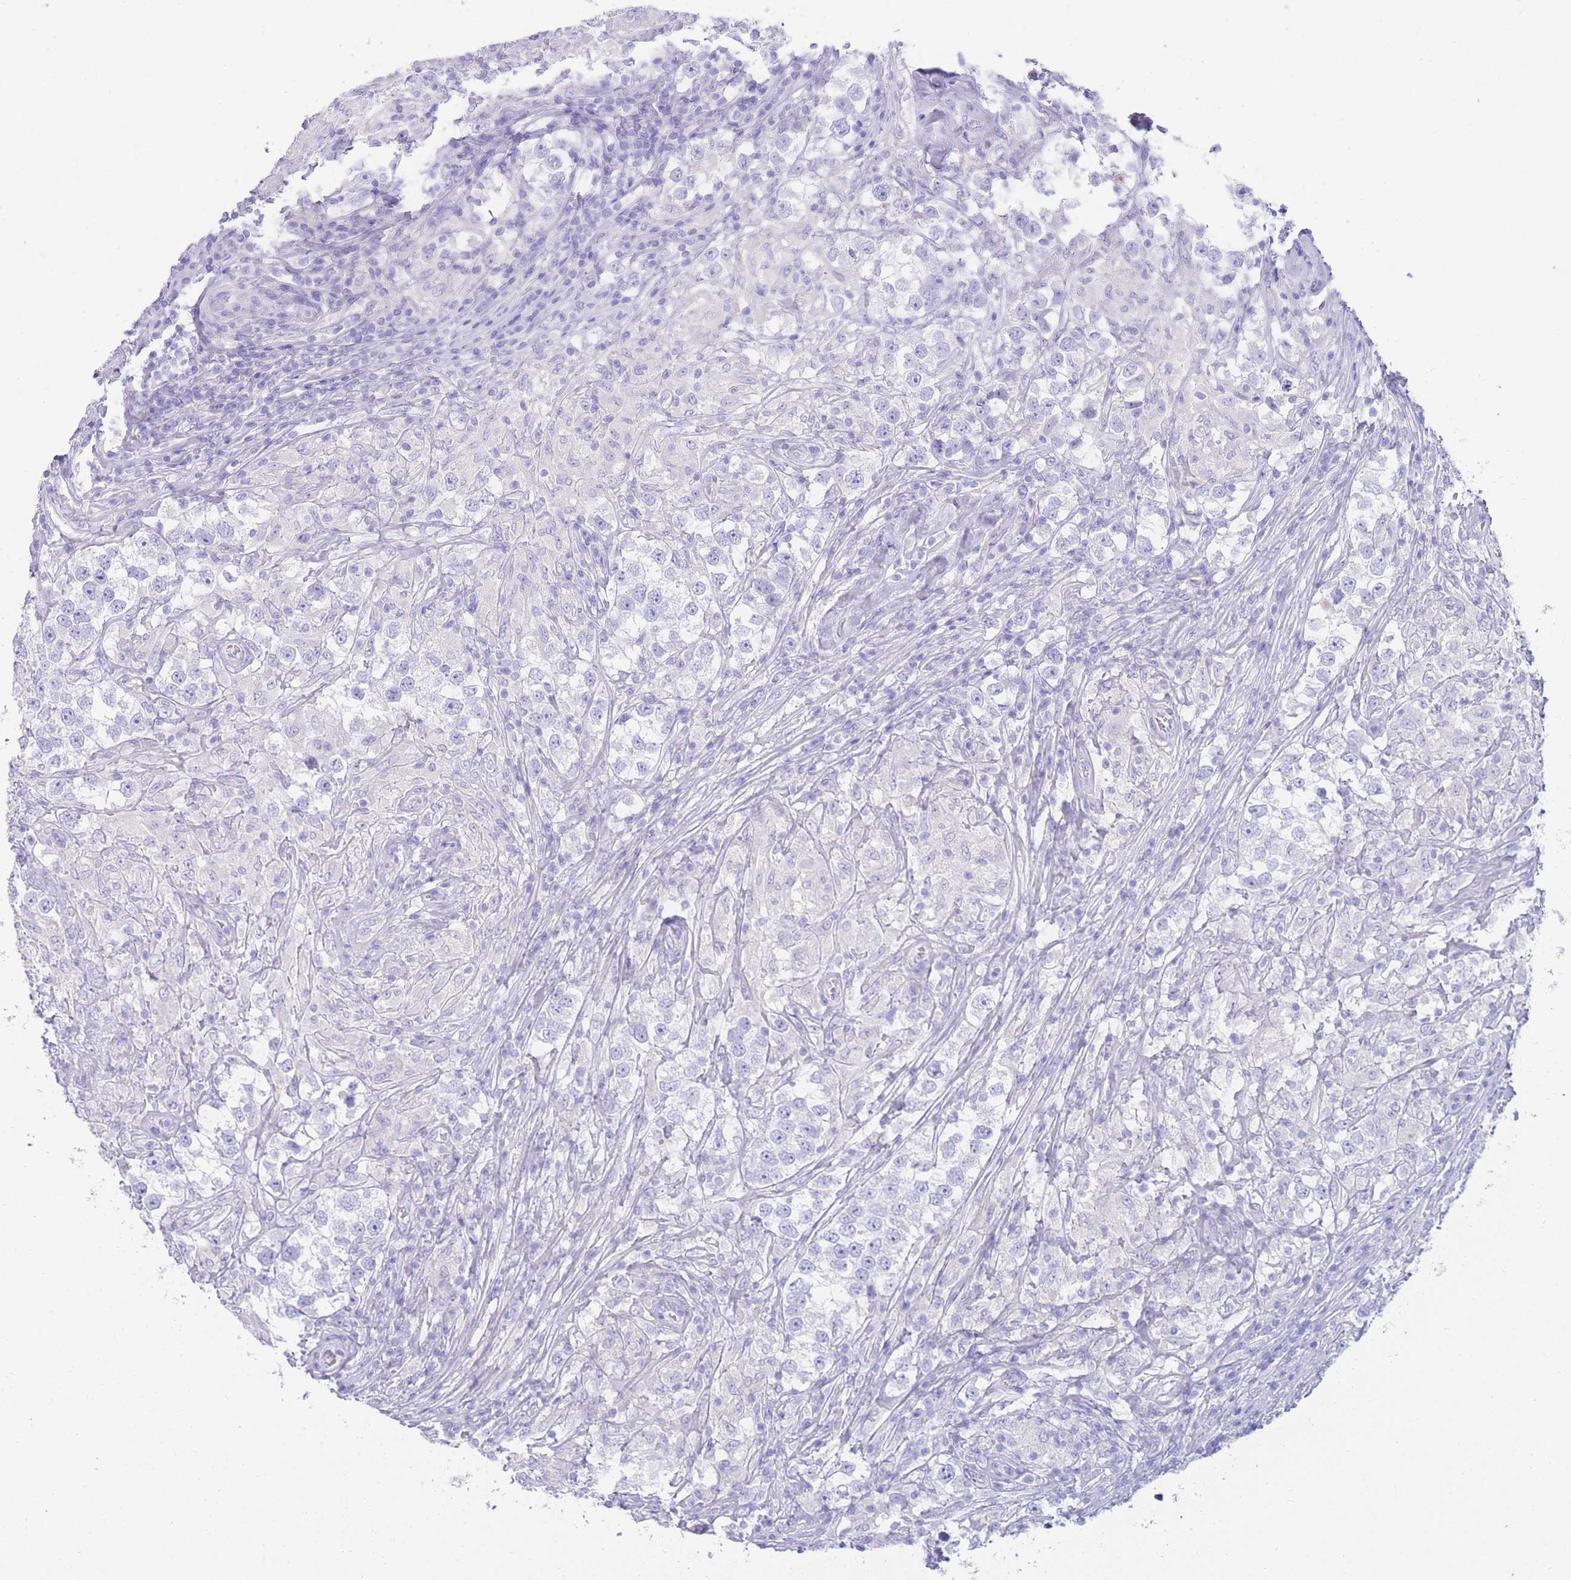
{"staining": {"intensity": "negative", "quantity": "none", "location": "none"}, "tissue": "testis cancer", "cell_type": "Tumor cells", "image_type": "cancer", "snomed": [{"axis": "morphology", "description": "Seminoma, NOS"}, {"axis": "topography", "description": "Testis"}], "caption": "Testis seminoma was stained to show a protein in brown. There is no significant expression in tumor cells.", "gene": "LRRC37A", "patient": {"sex": "male", "age": 46}}